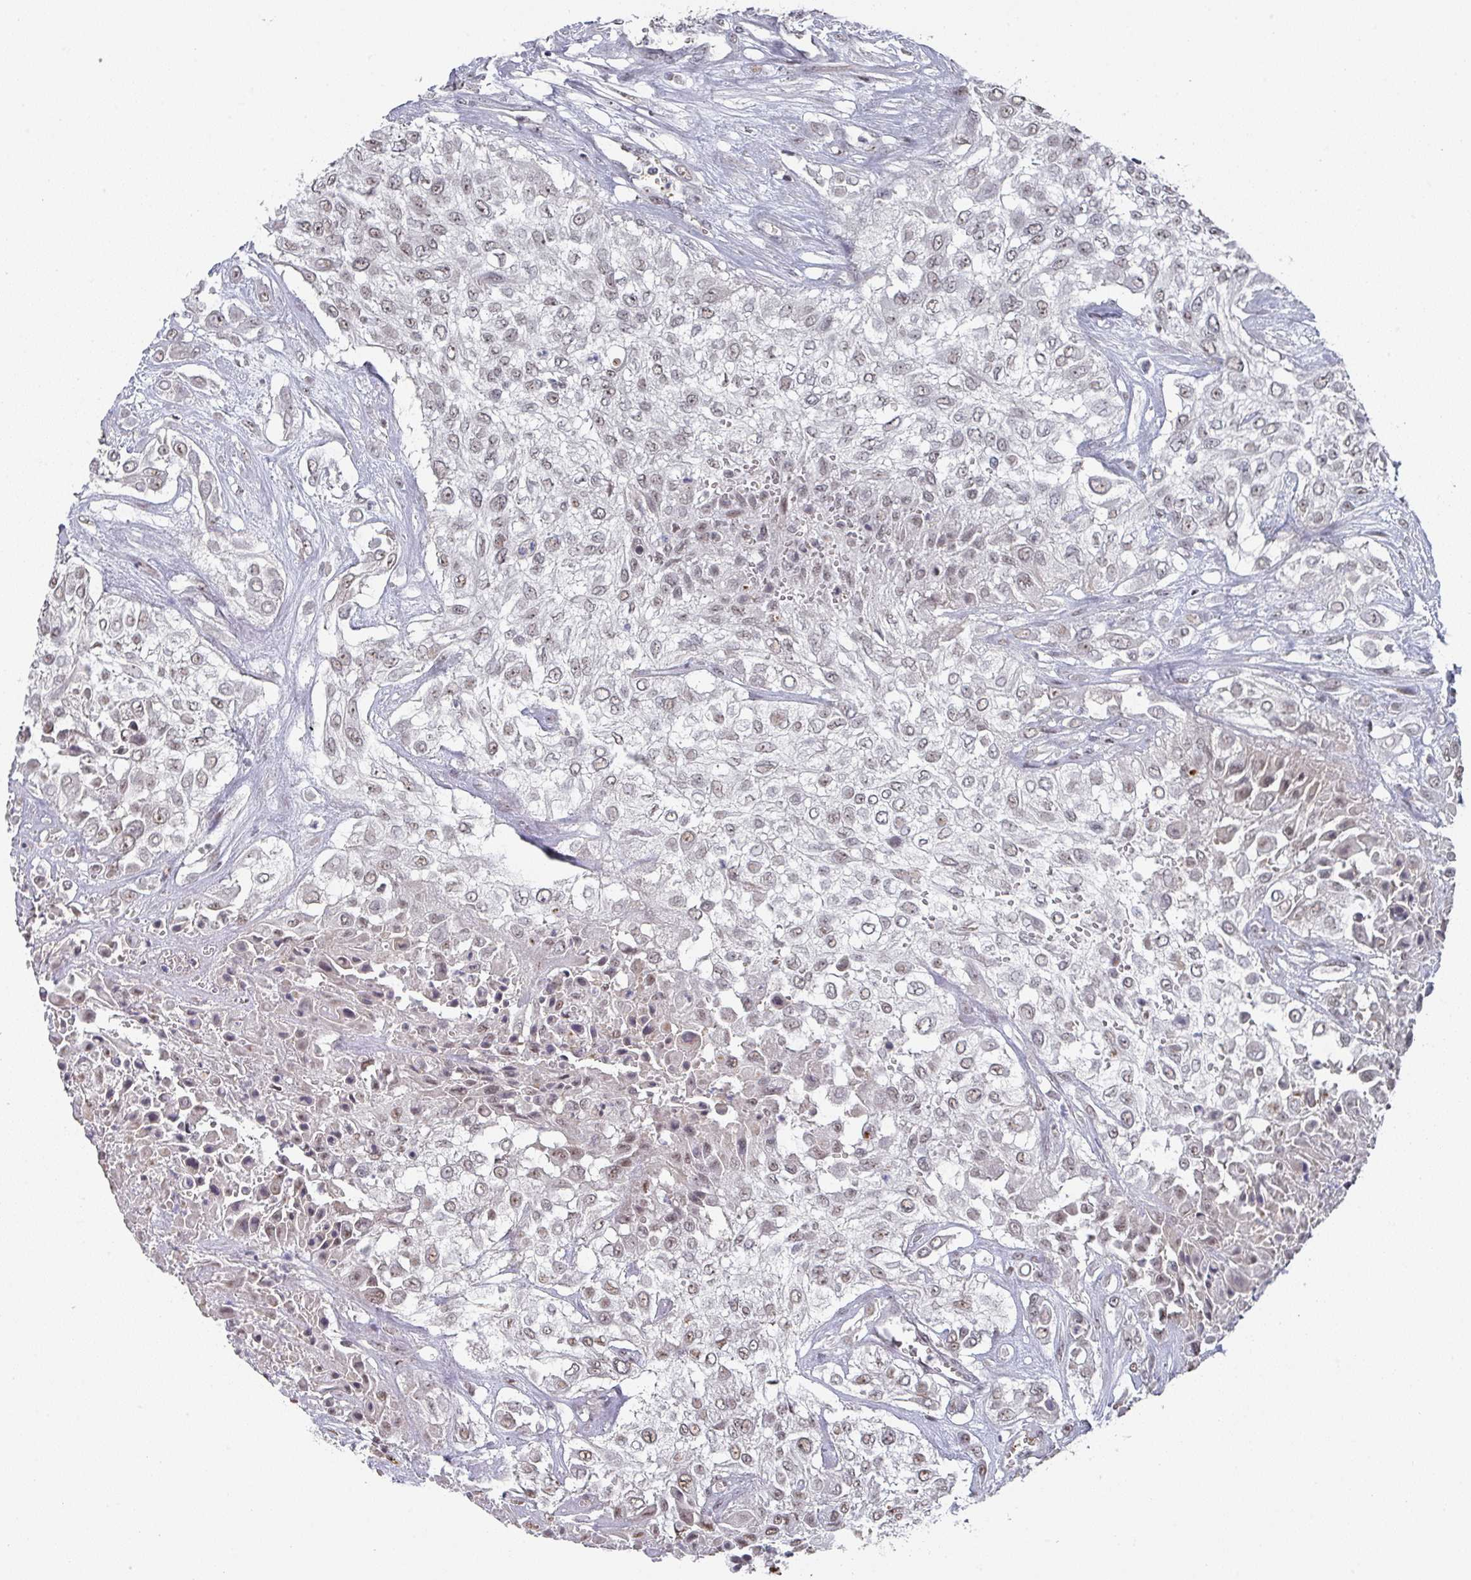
{"staining": {"intensity": "weak", "quantity": "25%-75%", "location": "nuclear"}, "tissue": "urothelial cancer", "cell_type": "Tumor cells", "image_type": "cancer", "snomed": [{"axis": "morphology", "description": "Urothelial carcinoma, High grade"}, {"axis": "topography", "description": "Urinary bladder"}], "caption": "IHC of human urothelial cancer demonstrates low levels of weak nuclear expression in approximately 25%-75% of tumor cells.", "gene": "ZNF654", "patient": {"sex": "male", "age": 57}}